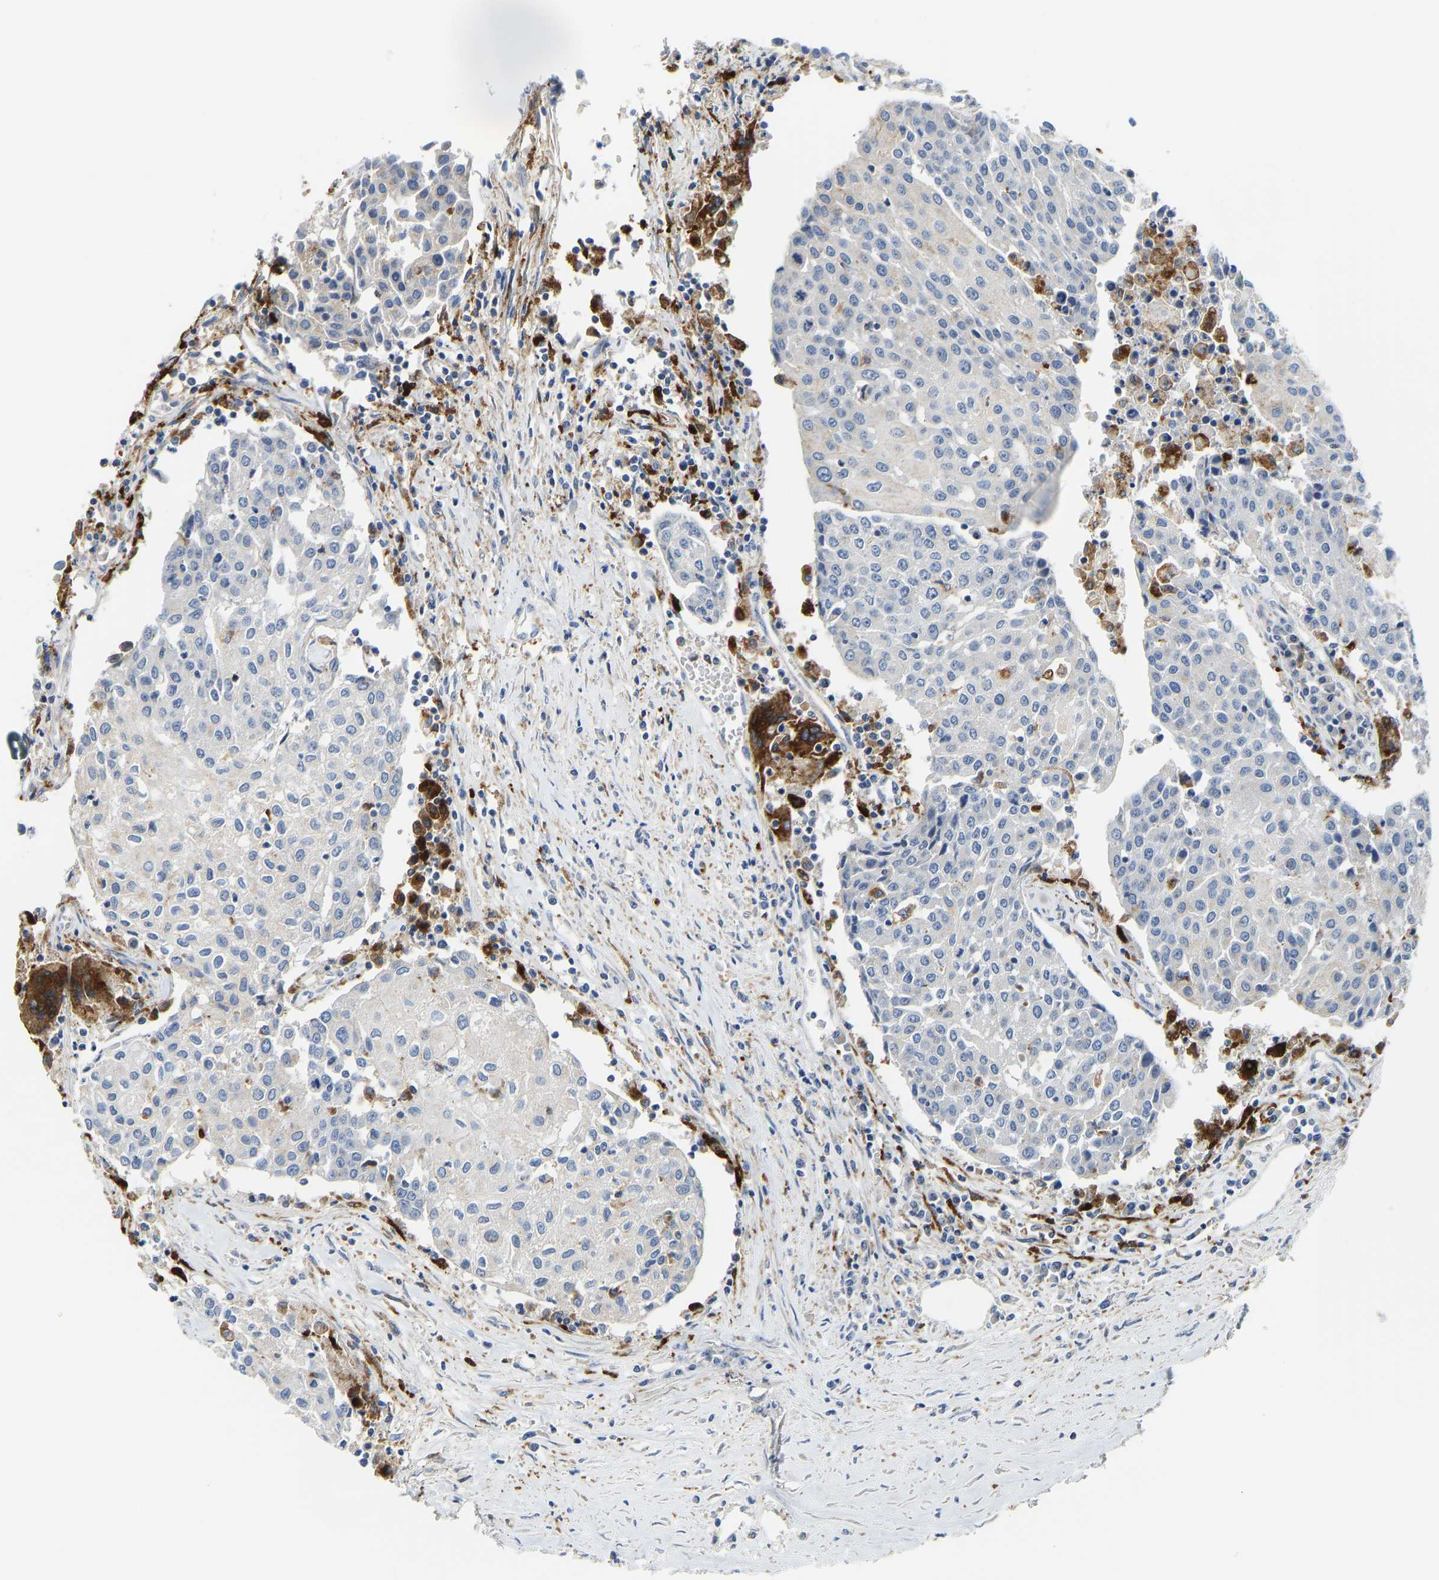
{"staining": {"intensity": "negative", "quantity": "none", "location": "none"}, "tissue": "urothelial cancer", "cell_type": "Tumor cells", "image_type": "cancer", "snomed": [{"axis": "morphology", "description": "Urothelial carcinoma, High grade"}, {"axis": "topography", "description": "Urinary bladder"}], "caption": "Immunohistochemistry photomicrograph of human high-grade urothelial carcinoma stained for a protein (brown), which reveals no staining in tumor cells.", "gene": "ATP6V1E1", "patient": {"sex": "female", "age": 85}}